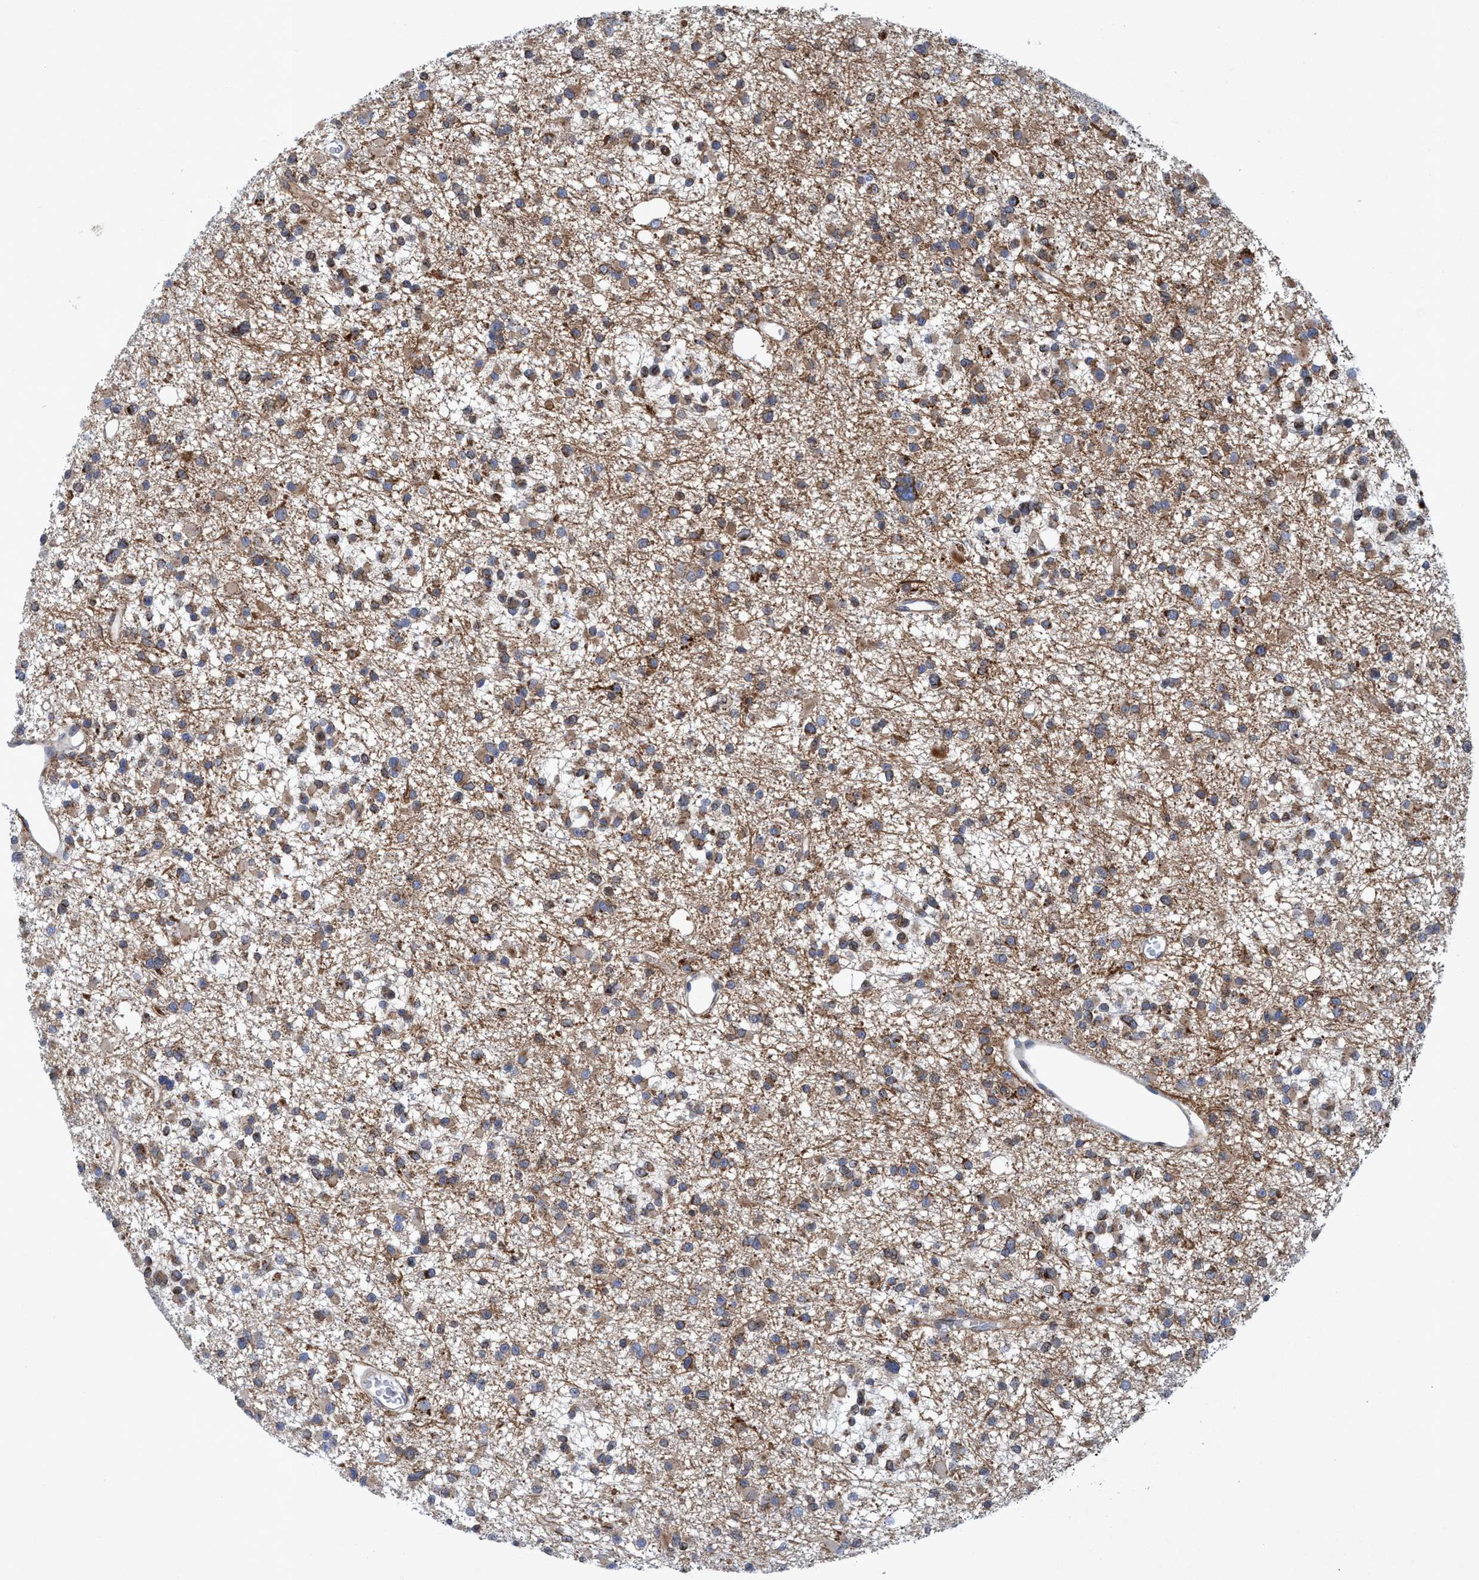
{"staining": {"intensity": "moderate", "quantity": ">75%", "location": "cytoplasmic/membranous"}, "tissue": "glioma", "cell_type": "Tumor cells", "image_type": "cancer", "snomed": [{"axis": "morphology", "description": "Glioma, malignant, Low grade"}, {"axis": "topography", "description": "Brain"}], "caption": "This histopathology image exhibits IHC staining of malignant low-grade glioma, with medium moderate cytoplasmic/membranous expression in approximately >75% of tumor cells.", "gene": "SLC16A3", "patient": {"sex": "female", "age": 22}}